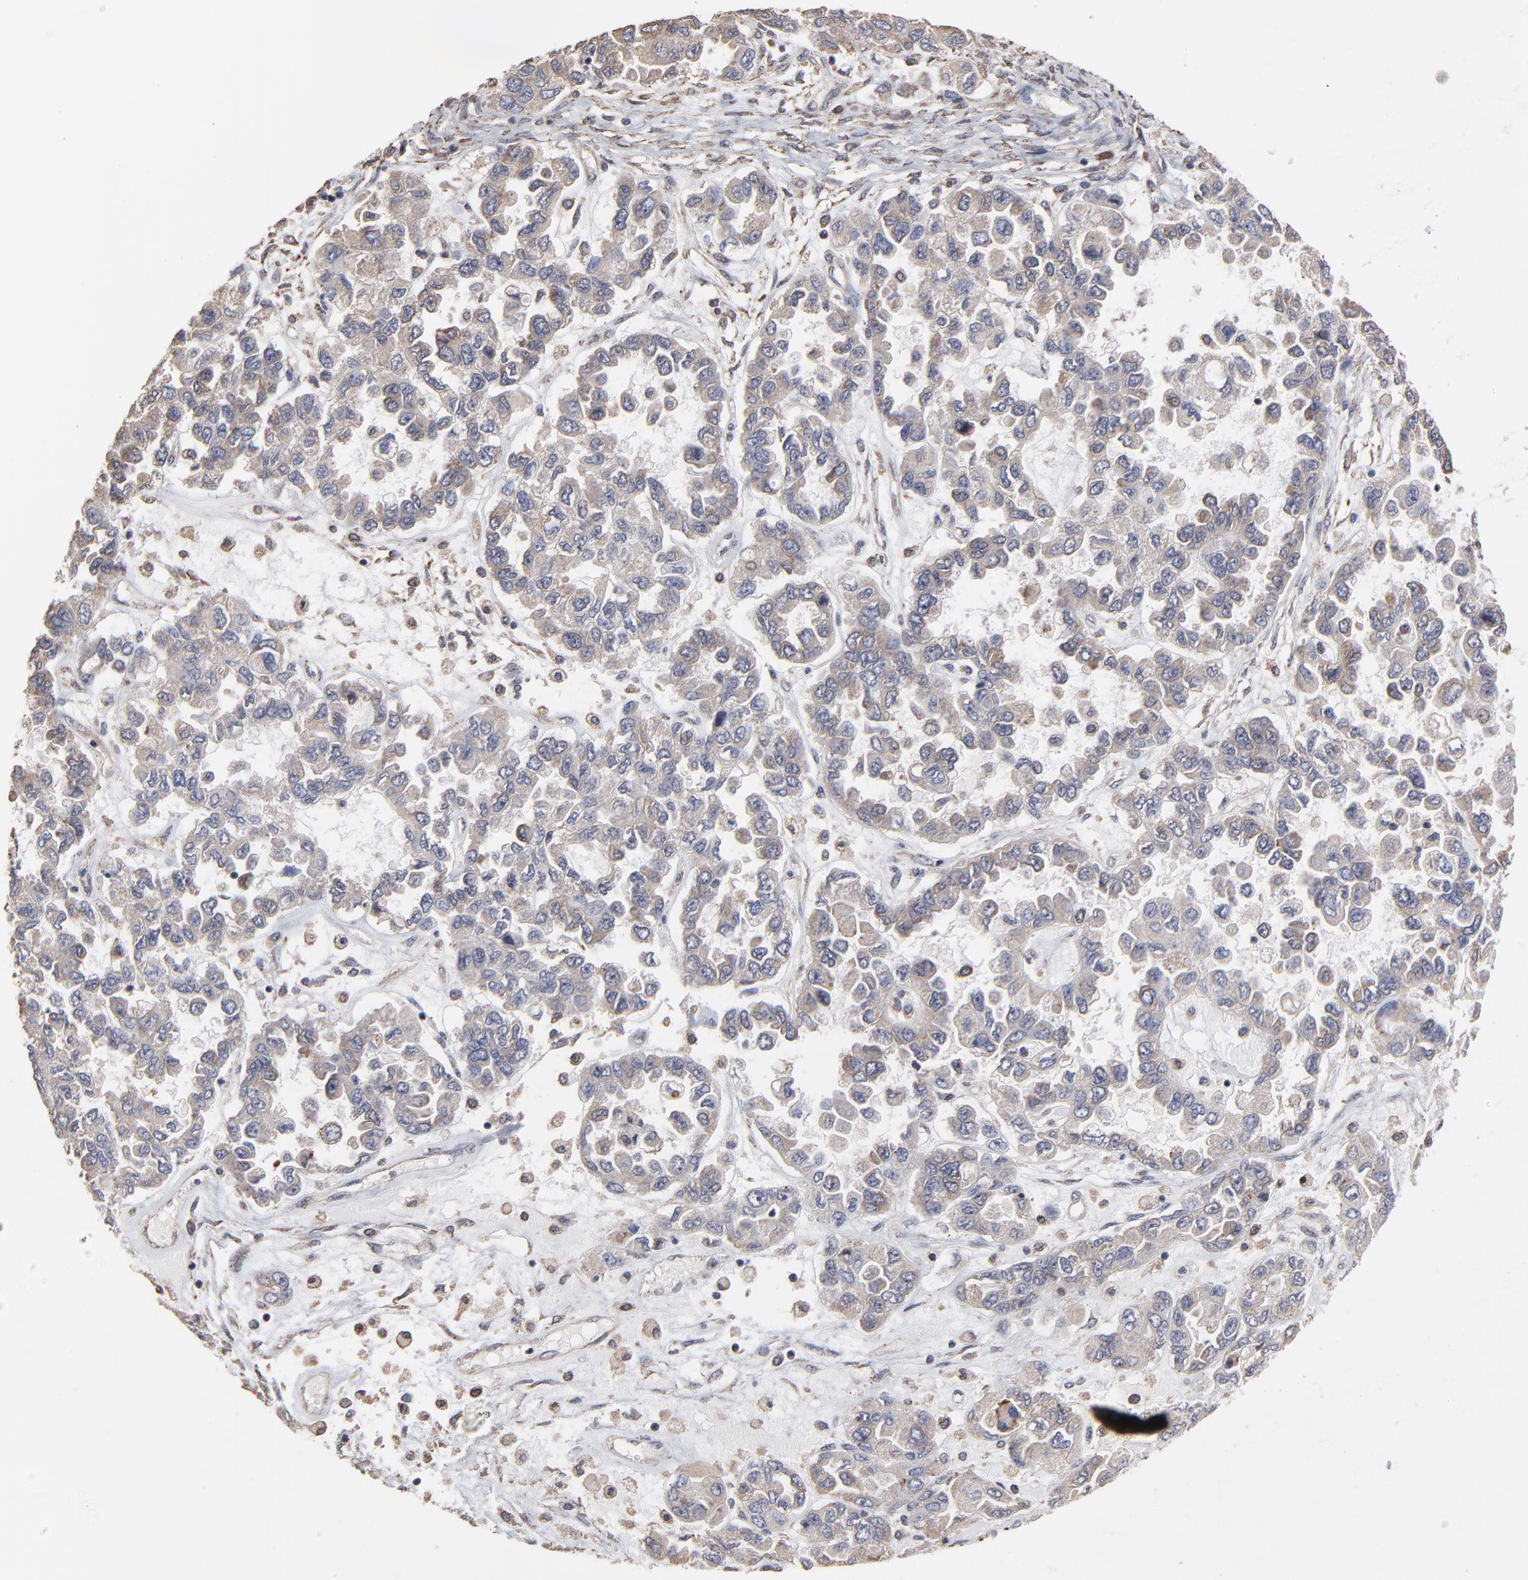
{"staining": {"intensity": "weak", "quantity": "25%-75%", "location": "cytoplasmic/membranous"}, "tissue": "ovarian cancer", "cell_type": "Tumor cells", "image_type": "cancer", "snomed": [{"axis": "morphology", "description": "Cystadenocarcinoma, serous, NOS"}, {"axis": "topography", "description": "Ovary"}], "caption": "A low amount of weak cytoplasmic/membranous positivity is identified in about 25%-75% of tumor cells in ovarian cancer tissue.", "gene": "CHM", "patient": {"sex": "female", "age": 84}}